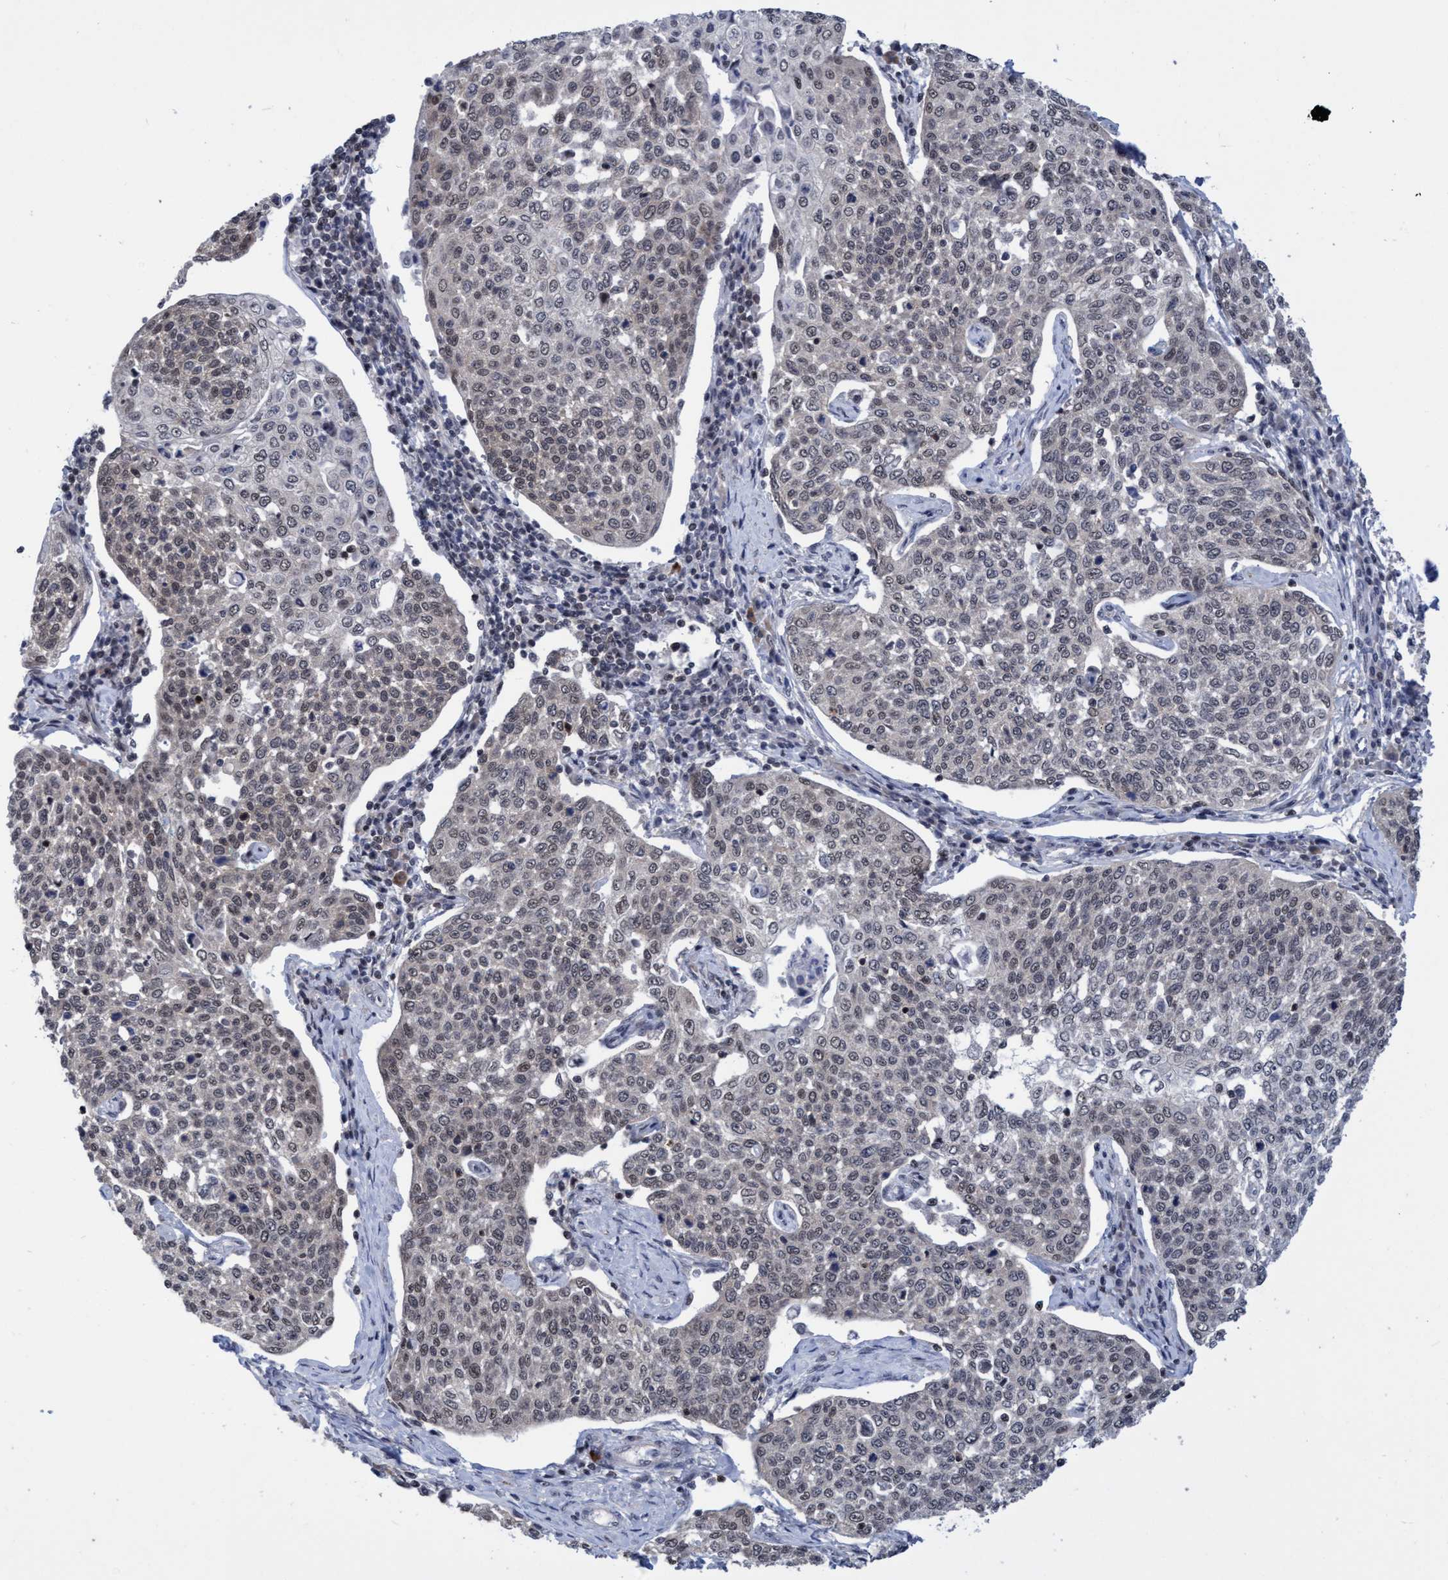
{"staining": {"intensity": "weak", "quantity": "25%-75%", "location": "nuclear"}, "tissue": "cervical cancer", "cell_type": "Tumor cells", "image_type": "cancer", "snomed": [{"axis": "morphology", "description": "Squamous cell carcinoma, NOS"}, {"axis": "topography", "description": "Cervix"}], "caption": "Cervical cancer (squamous cell carcinoma) was stained to show a protein in brown. There is low levels of weak nuclear expression in approximately 25%-75% of tumor cells.", "gene": "C9orf78", "patient": {"sex": "female", "age": 34}}